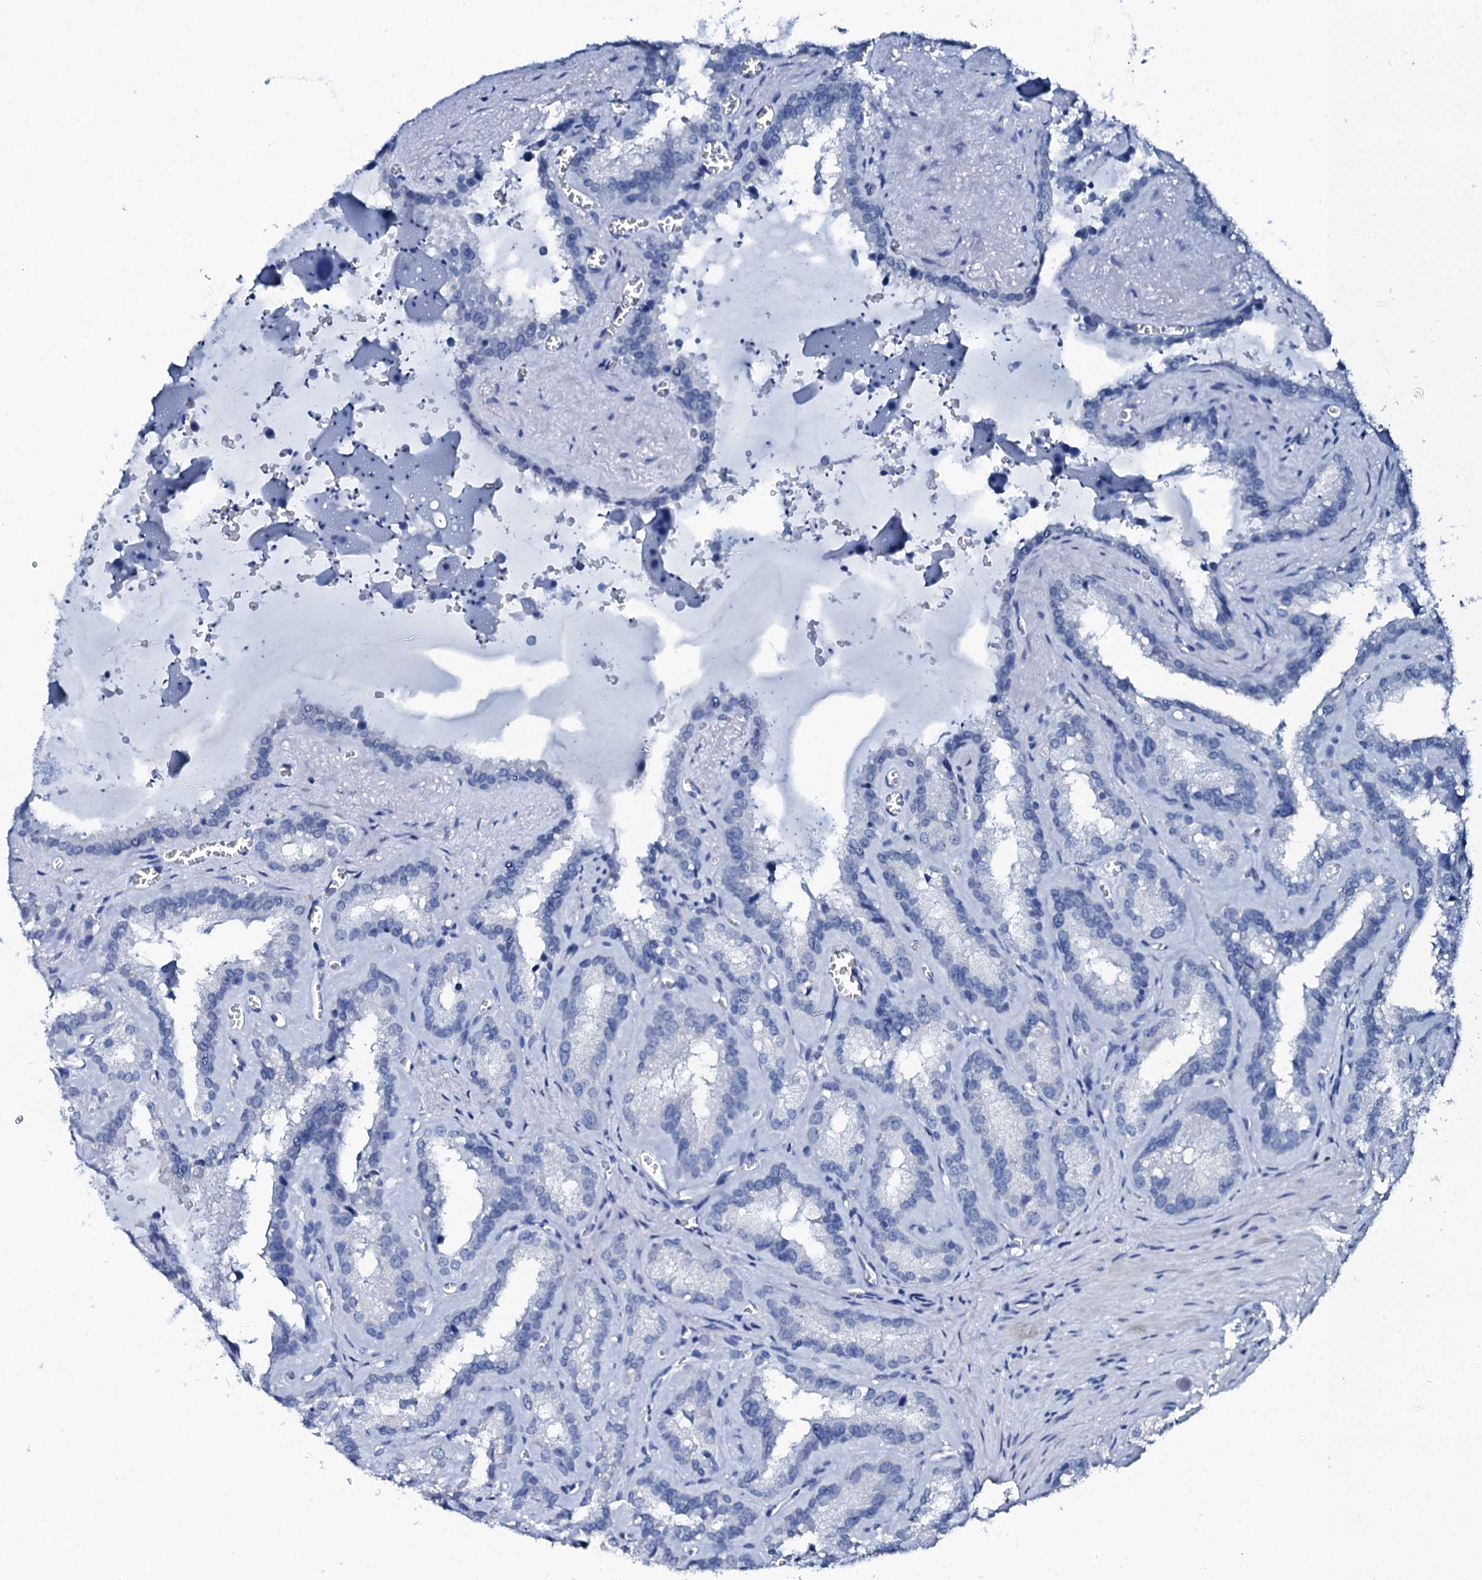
{"staining": {"intensity": "negative", "quantity": "none", "location": "none"}, "tissue": "seminal vesicle", "cell_type": "Glandular cells", "image_type": "normal", "snomed": [{"axis": "morphology", "description": "Normal tissue, NOS"}, {"axis": "topography", "description": "Prostate"}, {"axis": "topography", "description": "Seminal veicle"}], "caption": "Human seminal vesicle stained for a protein using IHC exhibits no staining in glandular cells.", "gene": "PTH", "patient": {"sex": "male", "age": 59}}